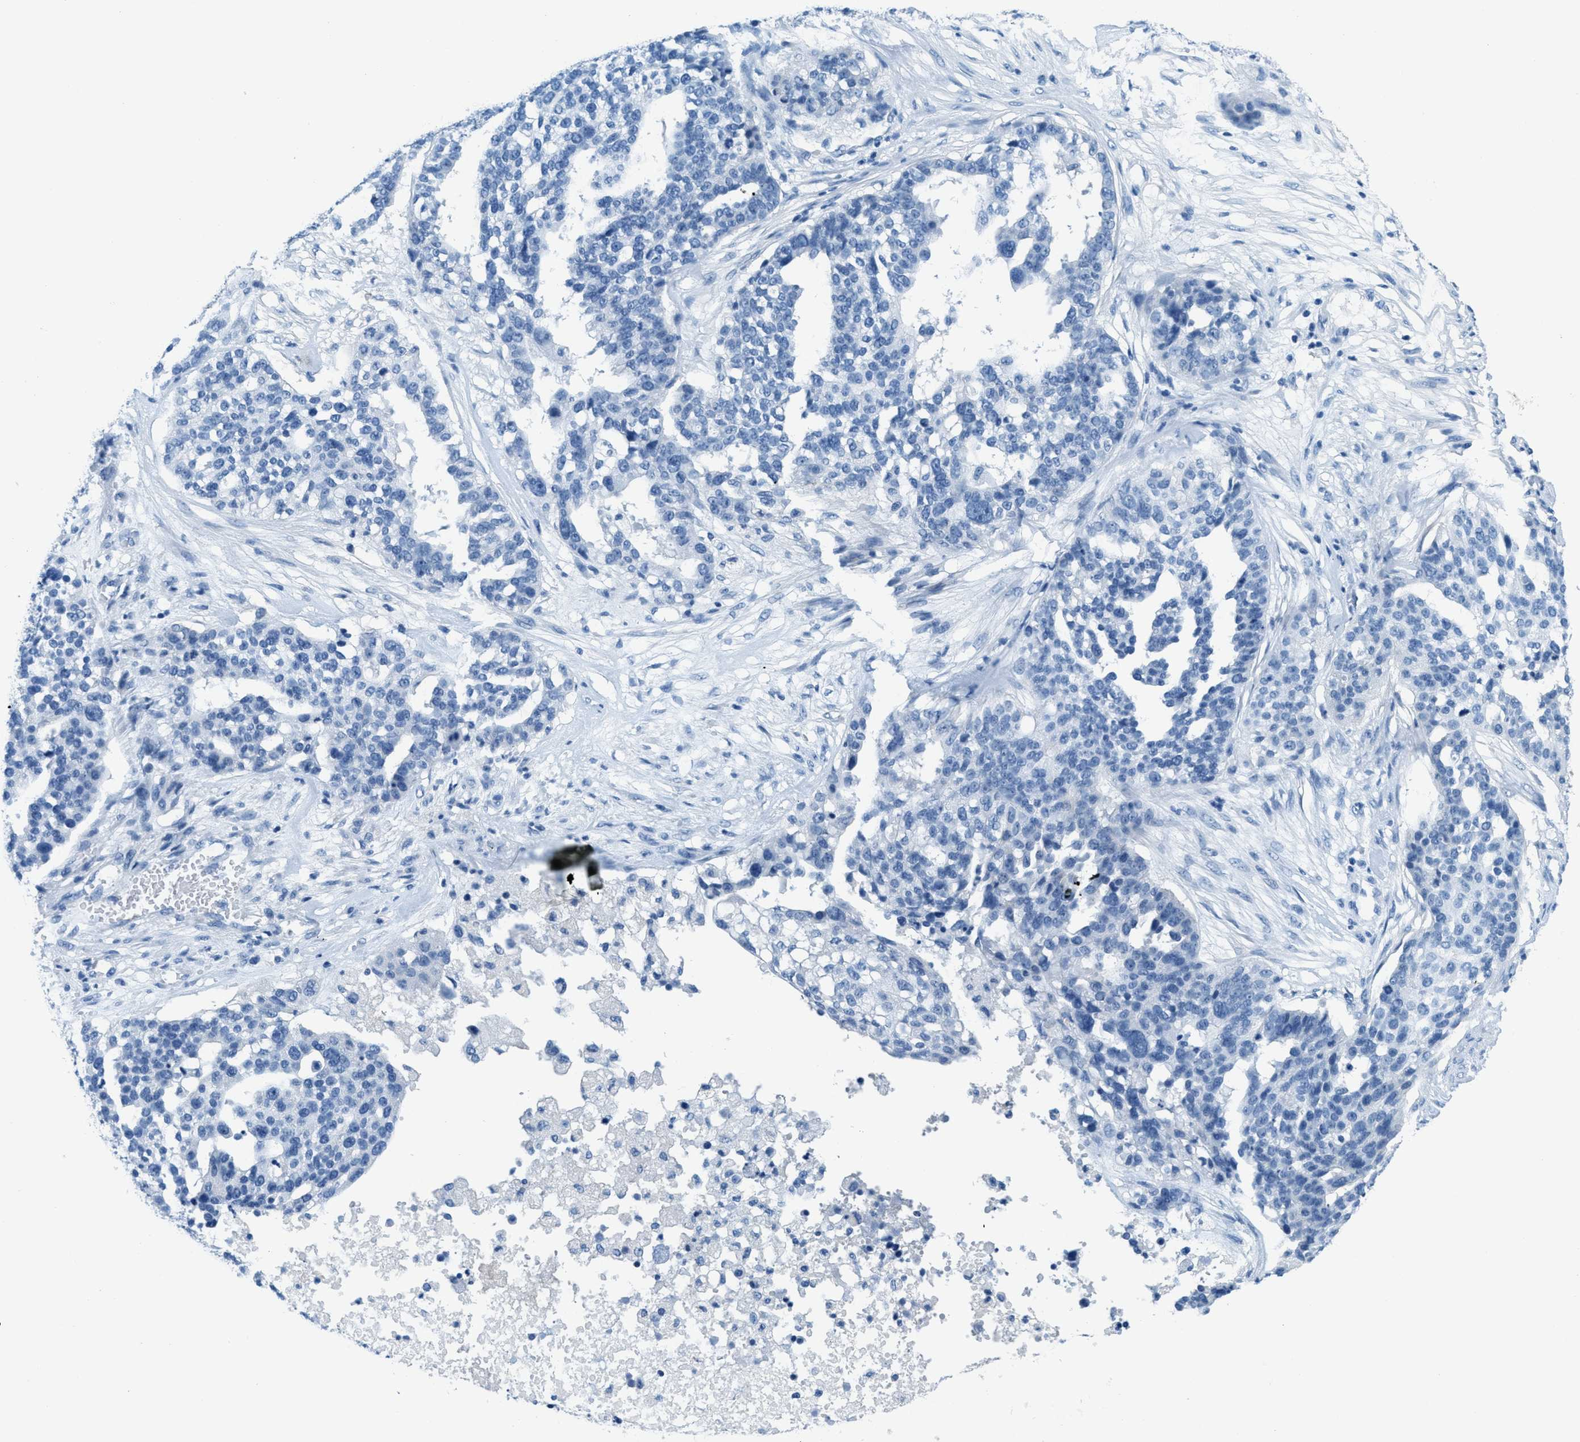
{"staining": {"intensity": "negative", "quantity": "none", "location": "none"}, "tissue": "ovarian cancer", "cell_type": "Tumor cells", "image_type": "cancer", "snomed": [{"axis": "morphology", "description": "Cystadenocarcinoma, serous, NOS"}, {"axis": "topography", "description": "Ovary"}], "caption": "IHC histopathology image of neoplastic tissue: human ovarian cancer stained with DAB shows no significant protein positivity in tumor cells.", "gene": "MGARP", "patient": {"sex": "female", "age": 59}}